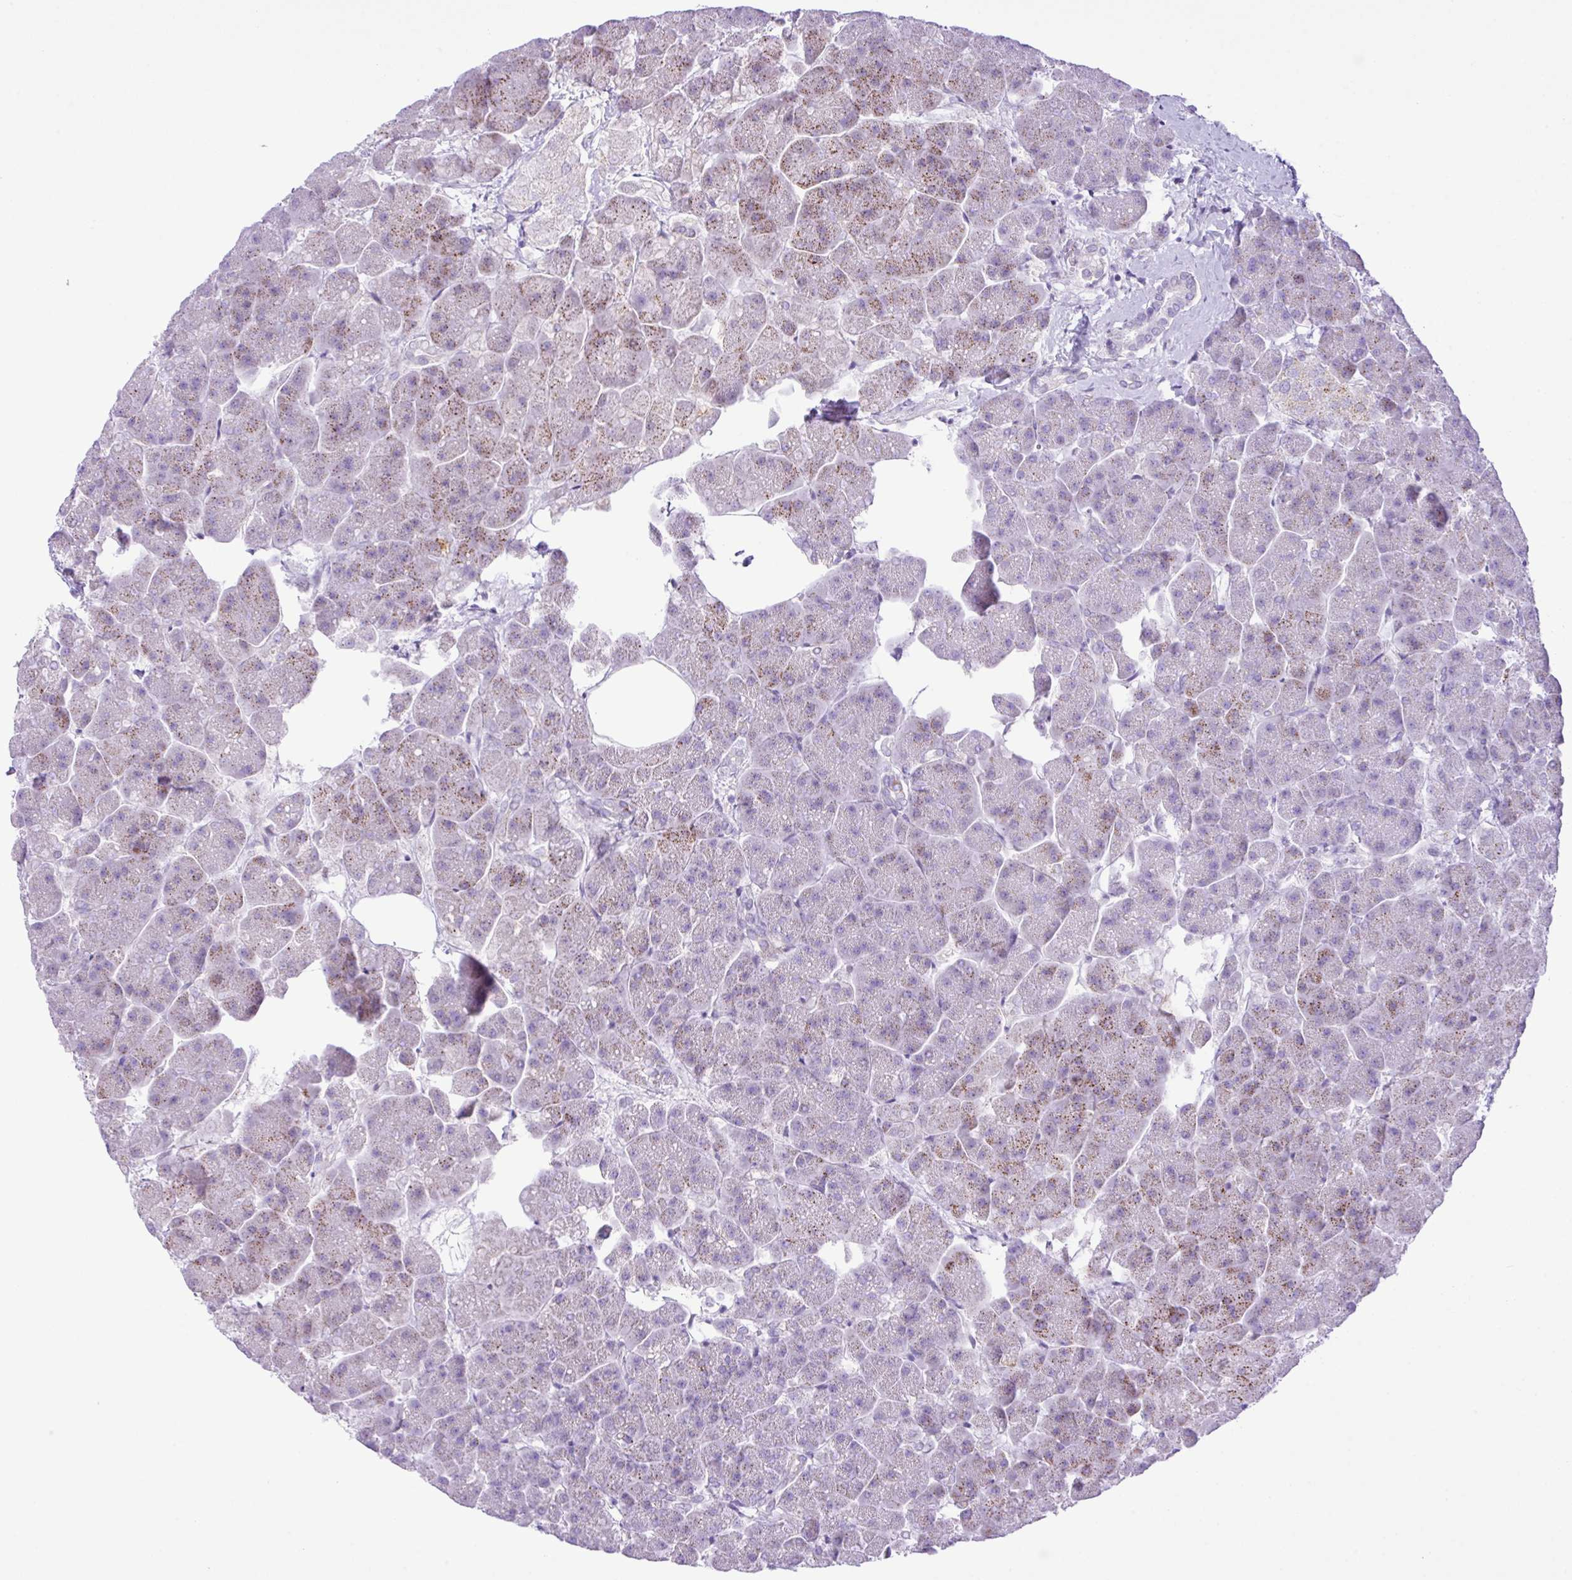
{"staining": {"intensity": "moderate", "quantity": "25%-75%", "location": "cytoplasmic/membranous,nuclear"}, "tissue": "pancreas", "cell_type": "Exocrine glandular cells", "image_type": "normal", "snomed": [{"axis": "morphology", "description": "Normal tissue, NOS"}, {"axis": "topography", "description": "Pancreas"}, {"axis": "topography", "description": "Peripheral nerve tissue"}], "caption": "Immunohistochemical staining of normal human pancreas shows 25%-75% levels of moderate cytoplasmic/membranous,nuclear protein expression in about 25%-75% of exocrine glandular cells.", "gene": "RCAN2", "patient": {"sex": "male", "age": 54}}